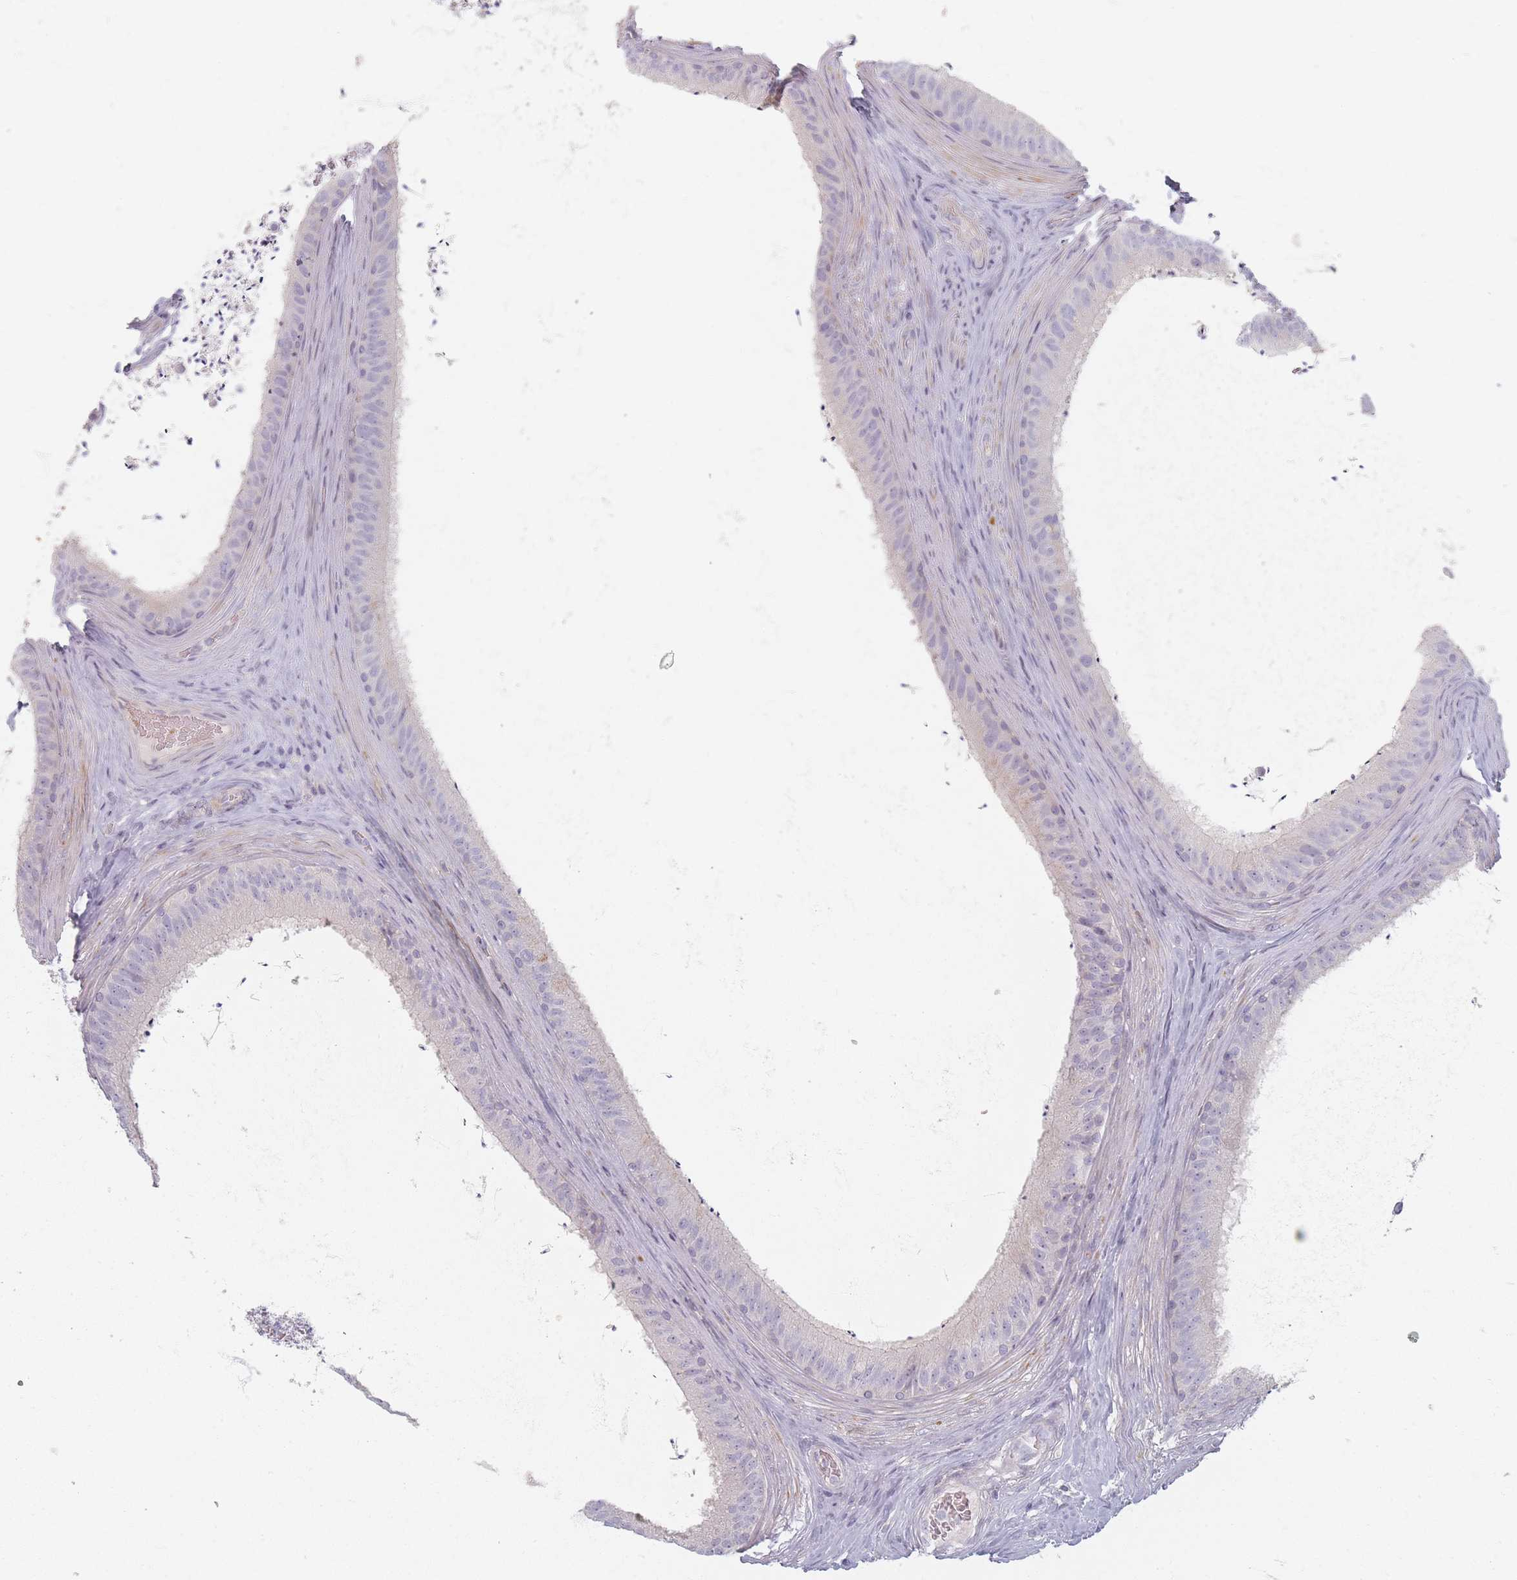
{"staining": {"intensity": "negative", "quantity": "none", "location": "none"}, "tissue": "epididymis", "cell_type": "Glandular cells", "image_type": "normal", "snomed": [{"axis": "morphology", "description": "Normal tissue, NOS"}, {"axis": "topography", "description": "Testis"}, {"axis": "topography", "description": "Epididymis"}], "caption": "The photomicrograph shows no staining of glandular cells in unremarkable epididymis.", "gene": "TMOD1", "patient": {"sex": "male", "age": 41}}